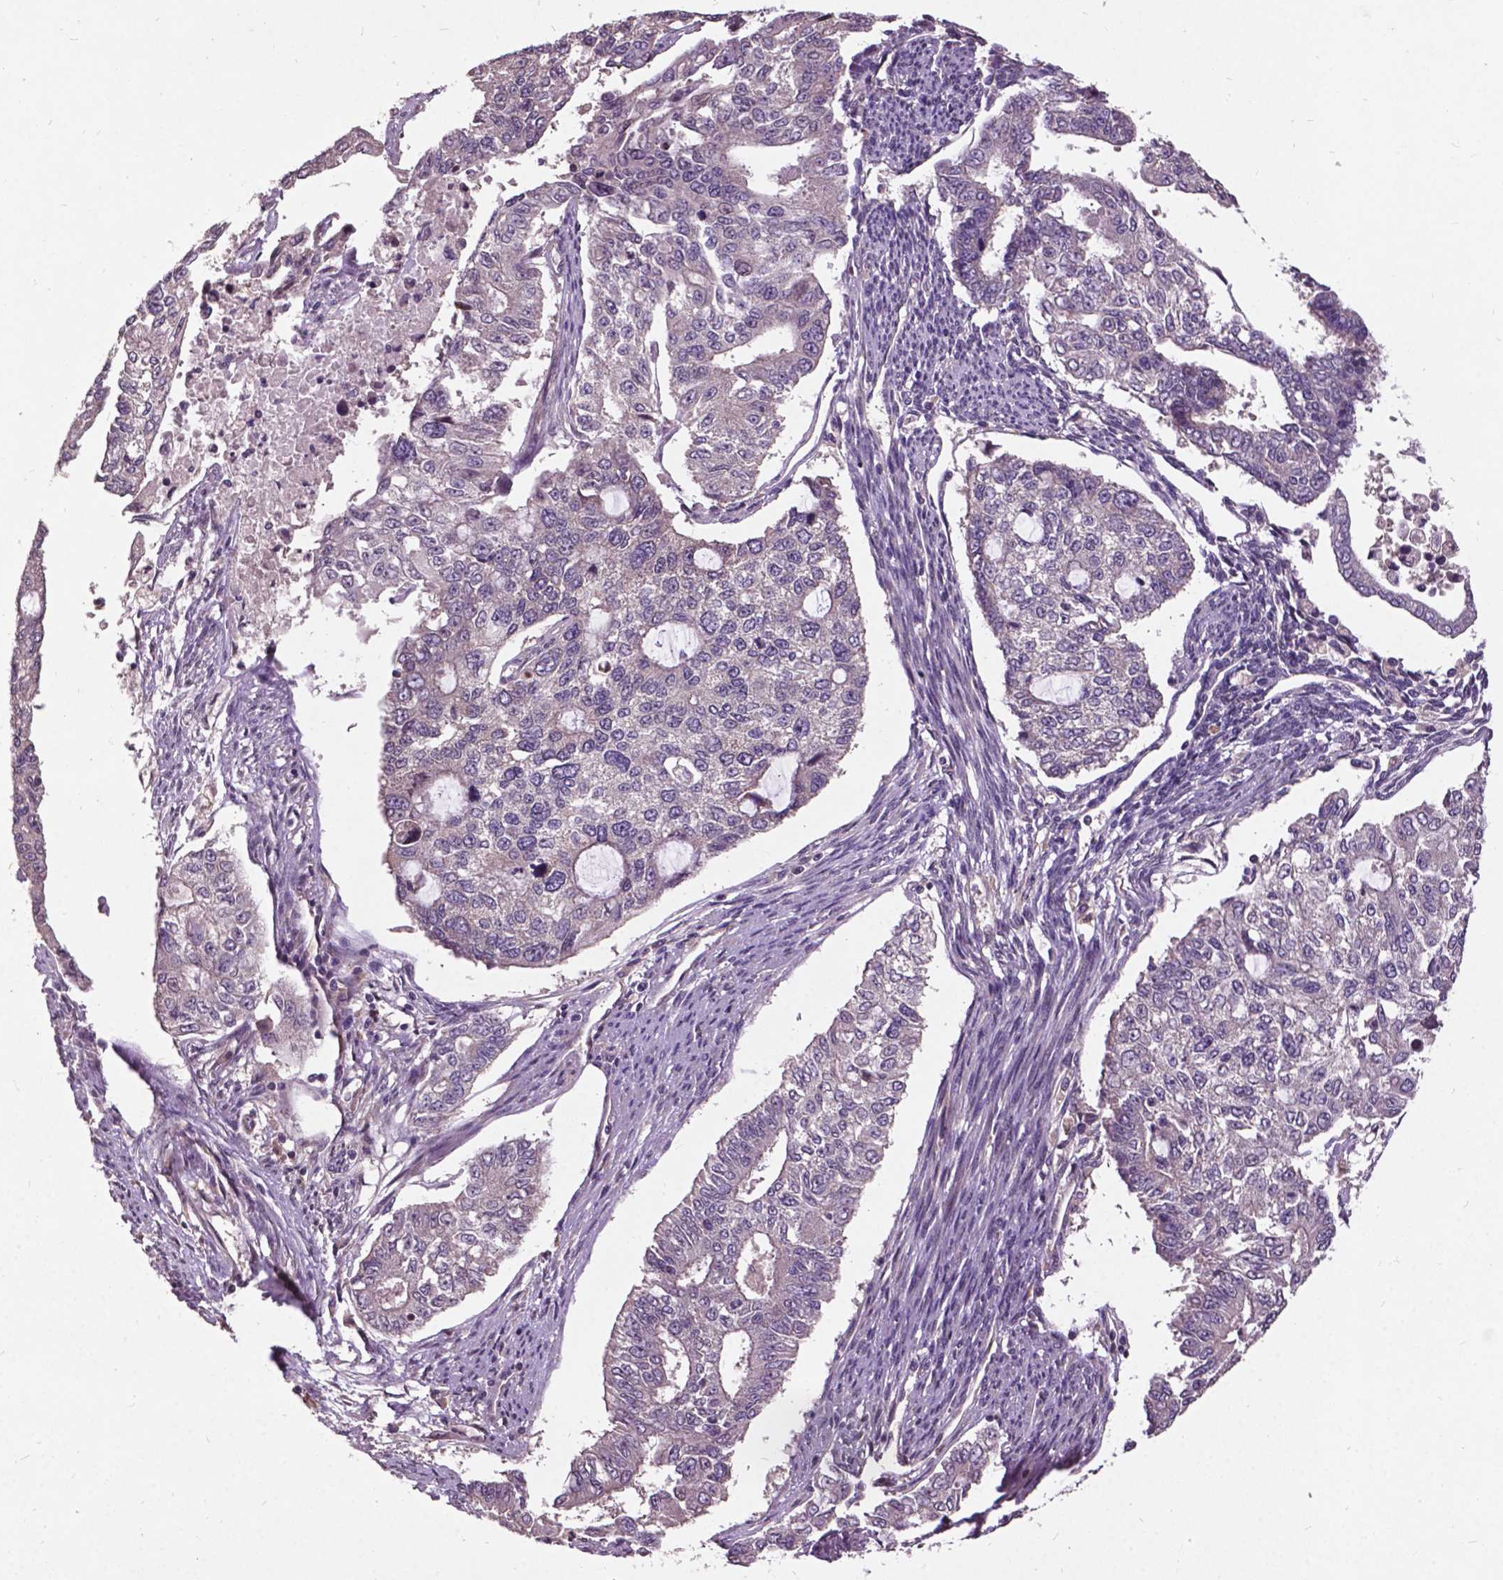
{"staining": {"intensity": "negative", "quantity": "none", "location": "none"}, "tissue": "endometrial cancer", "cell_type": "Tumor cells", "image_type": "cancer", "snomed": [{"axis": "morphology", "description": "Adenocarcinoma, NOS"}, {"axis": "topography", "description": "Uterus"}], "caption": "Endometrial cancer (adenocarcinoma) was stained to show a protein in brown. There is no significant expression in tumor cells.", "gene": "AP1S3", "patient": {"sex": "female", "age": 59}}